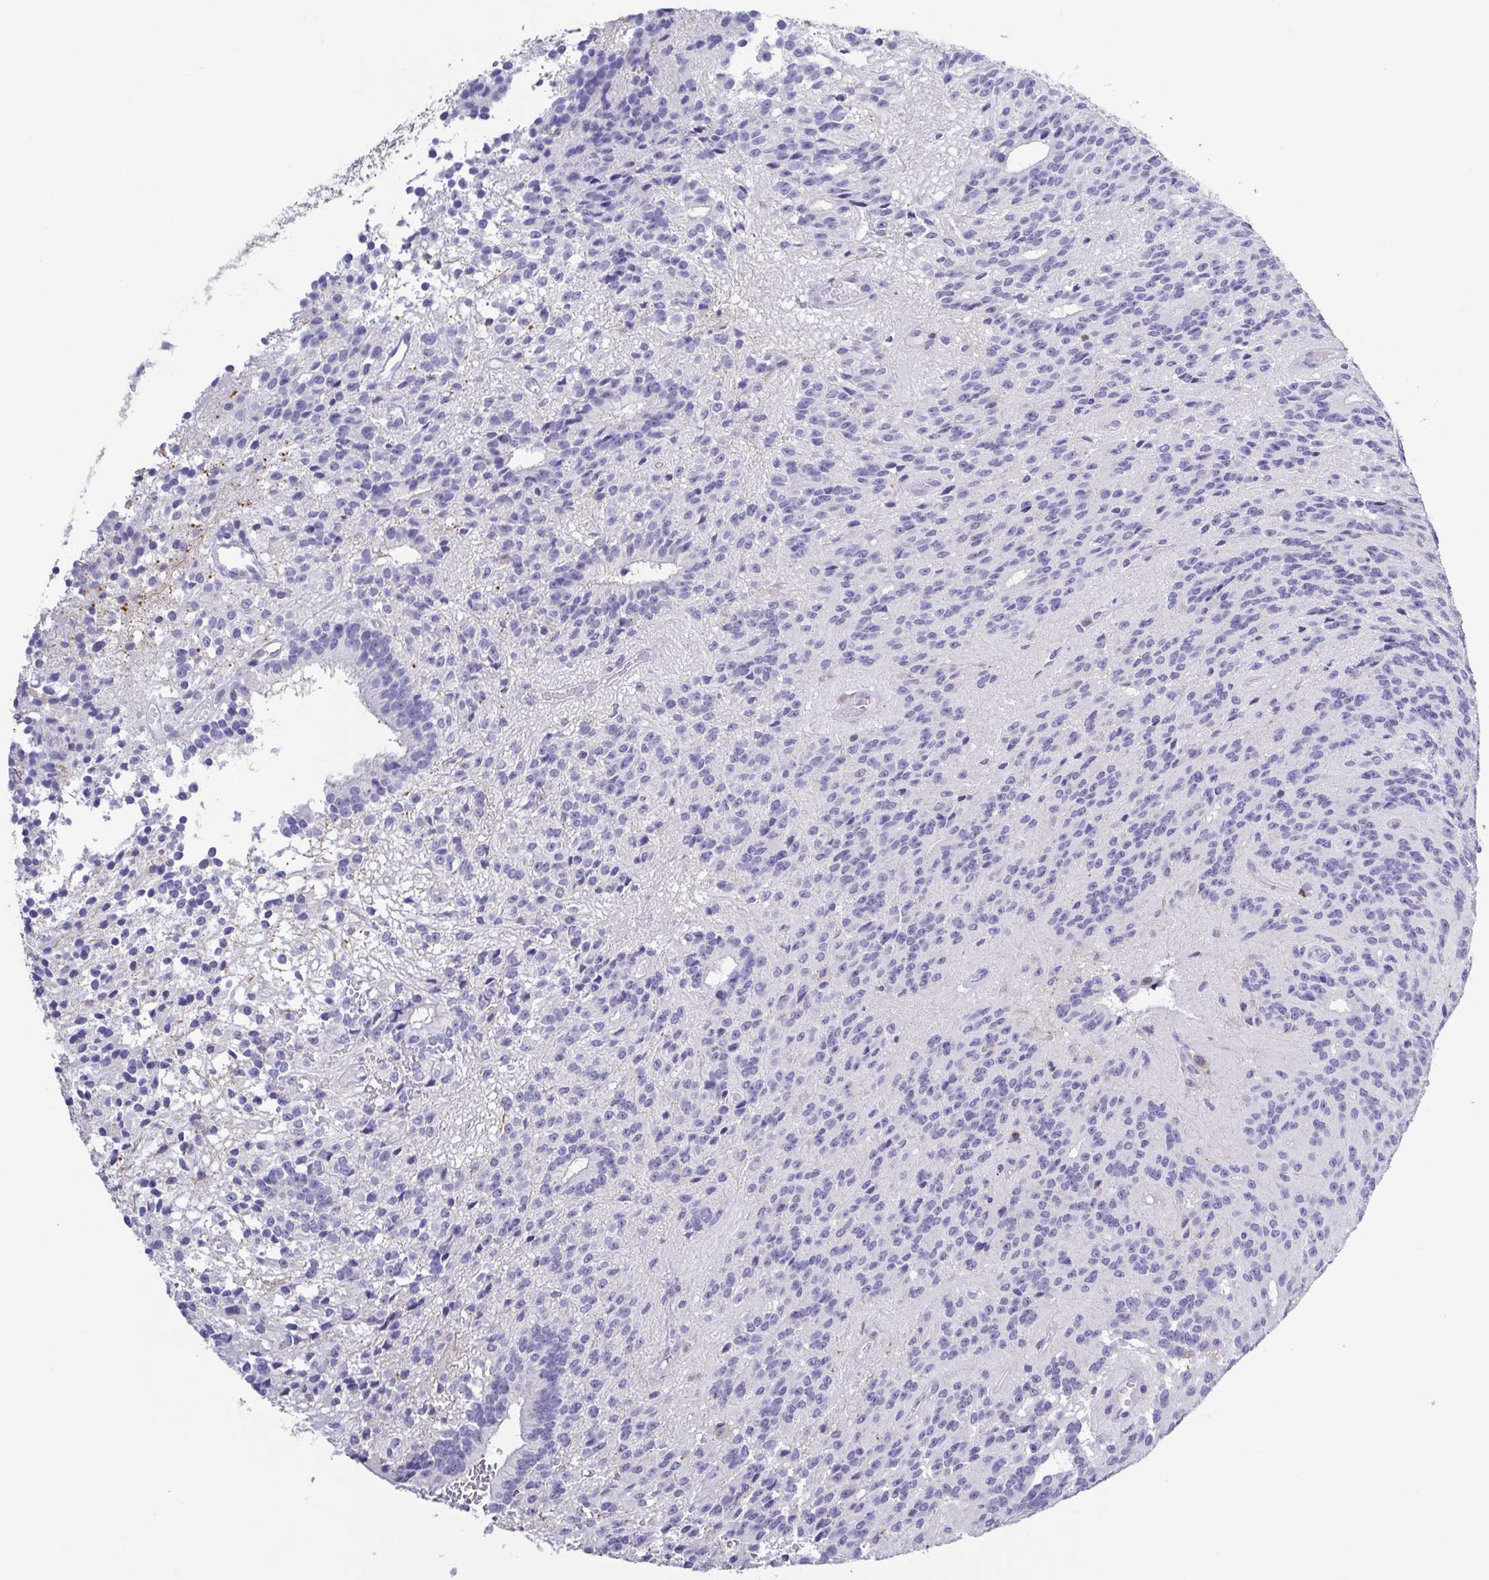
{"staining": {"intensity": "negative", "quantity": "none", "location": "none"}, "tissue": "glioma", "cell_type": "Tumor cells", "image_type": "cancer", "snomed": [{"axis": "morphology", "description": "Glioma, malignant, Low grade"}, {"axis": "topography", "description": "Brain"}], "caption": "The image demonstrates no staining of tumor cells in glioma.", "gene": "PGLYRP1", "patient": {"sex": "male", "age": 31}}